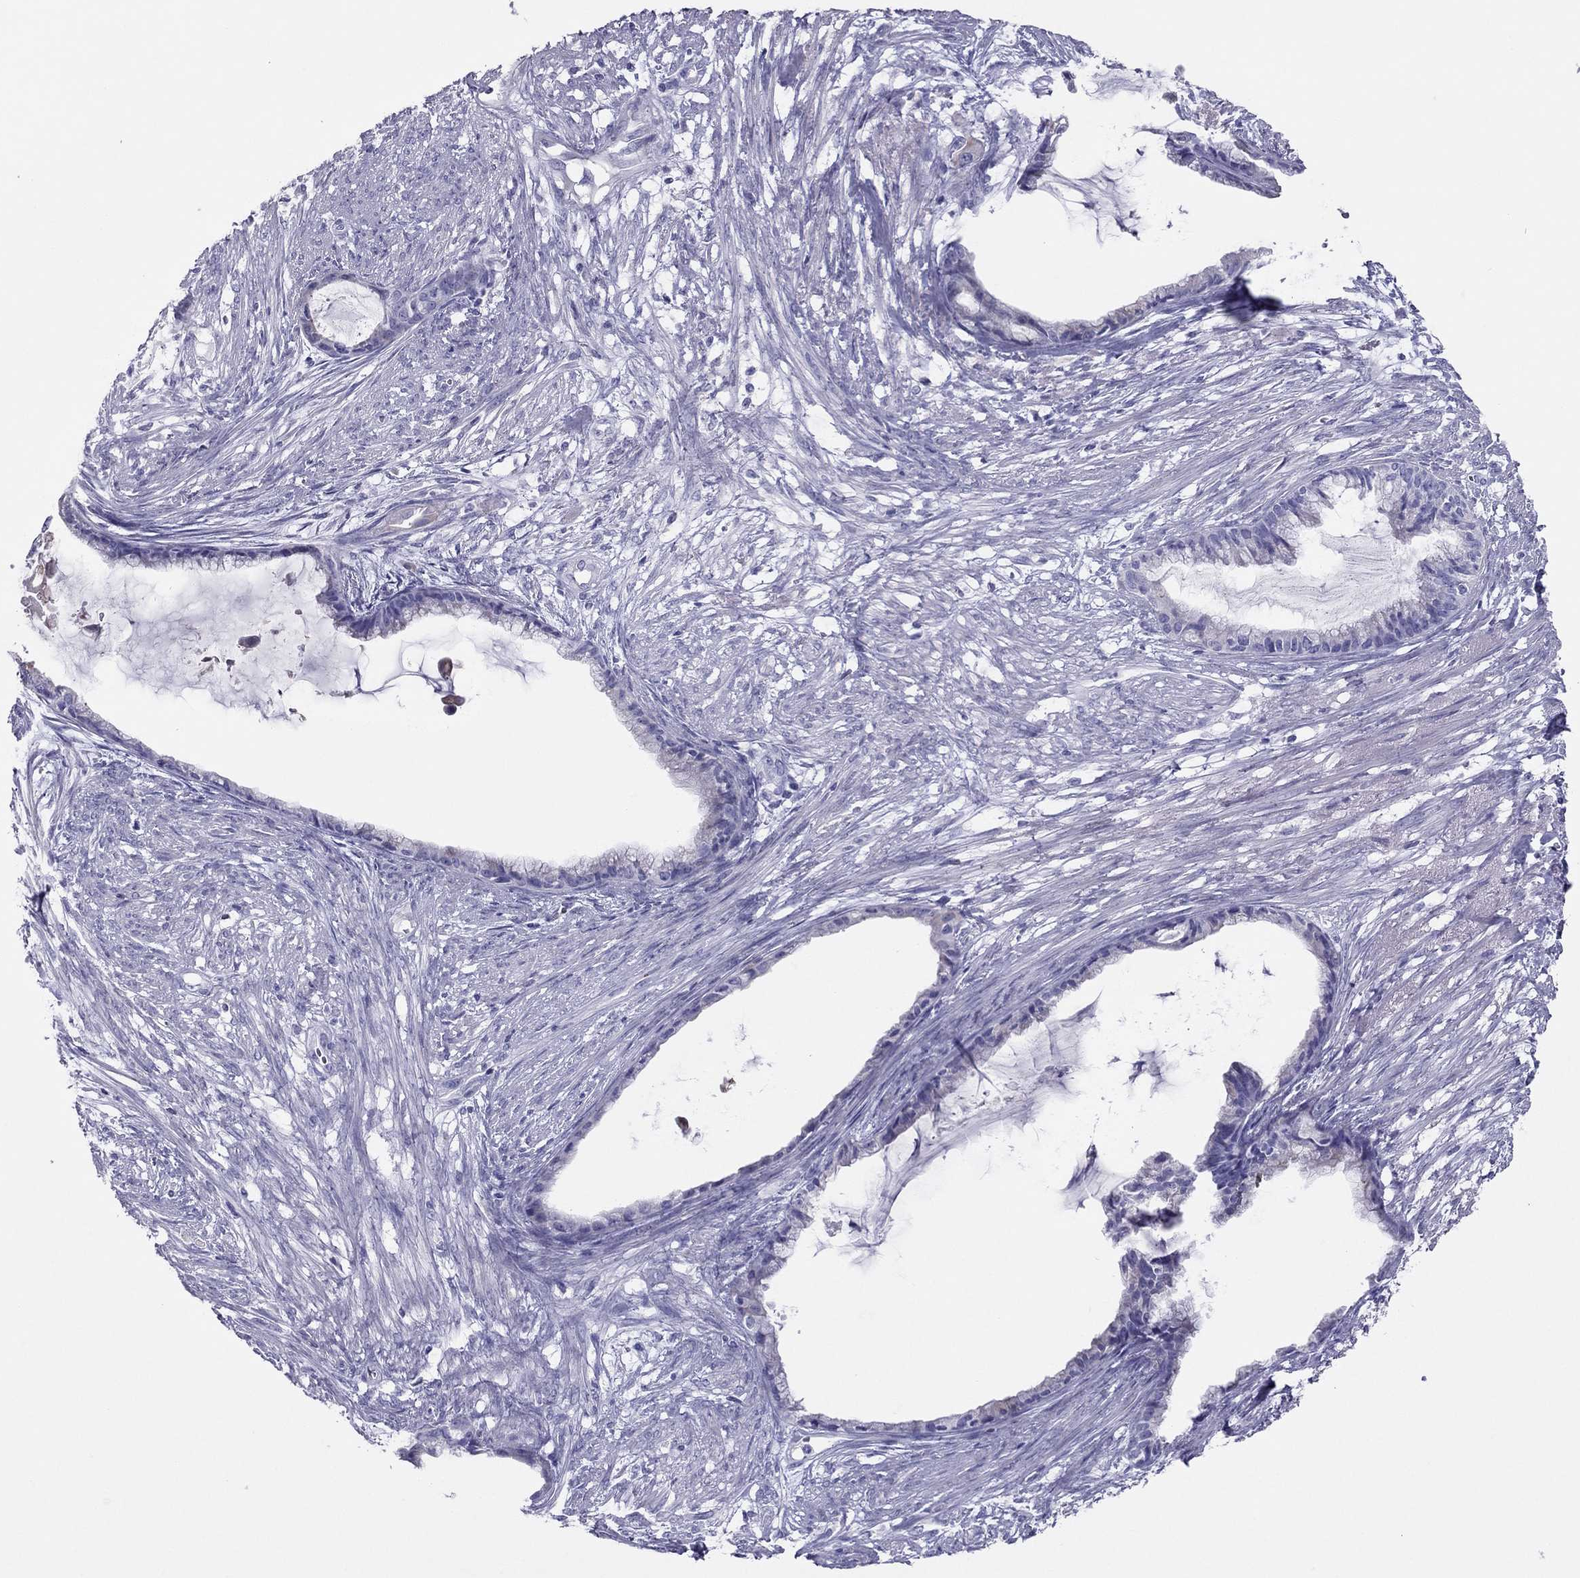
{"staining": {"intensity": "negative", "quantity": "none", "location": "none"}, "tissue": "endometrial cancer", "cell_type": "Tumor cells", "image_type": "cancer", "snomed": [{"axis": "morphology", "description": "Adenocarcinoma, NOS"}, {"axis": "topography", "description": "Endometrium"}], "caption": "This is a image of immunohistochemistry staining of endometrial cancer, which shows no positivity in tumor cells.", "gene": "MAEL", "patient": {"sex": "female", "age": 86}}